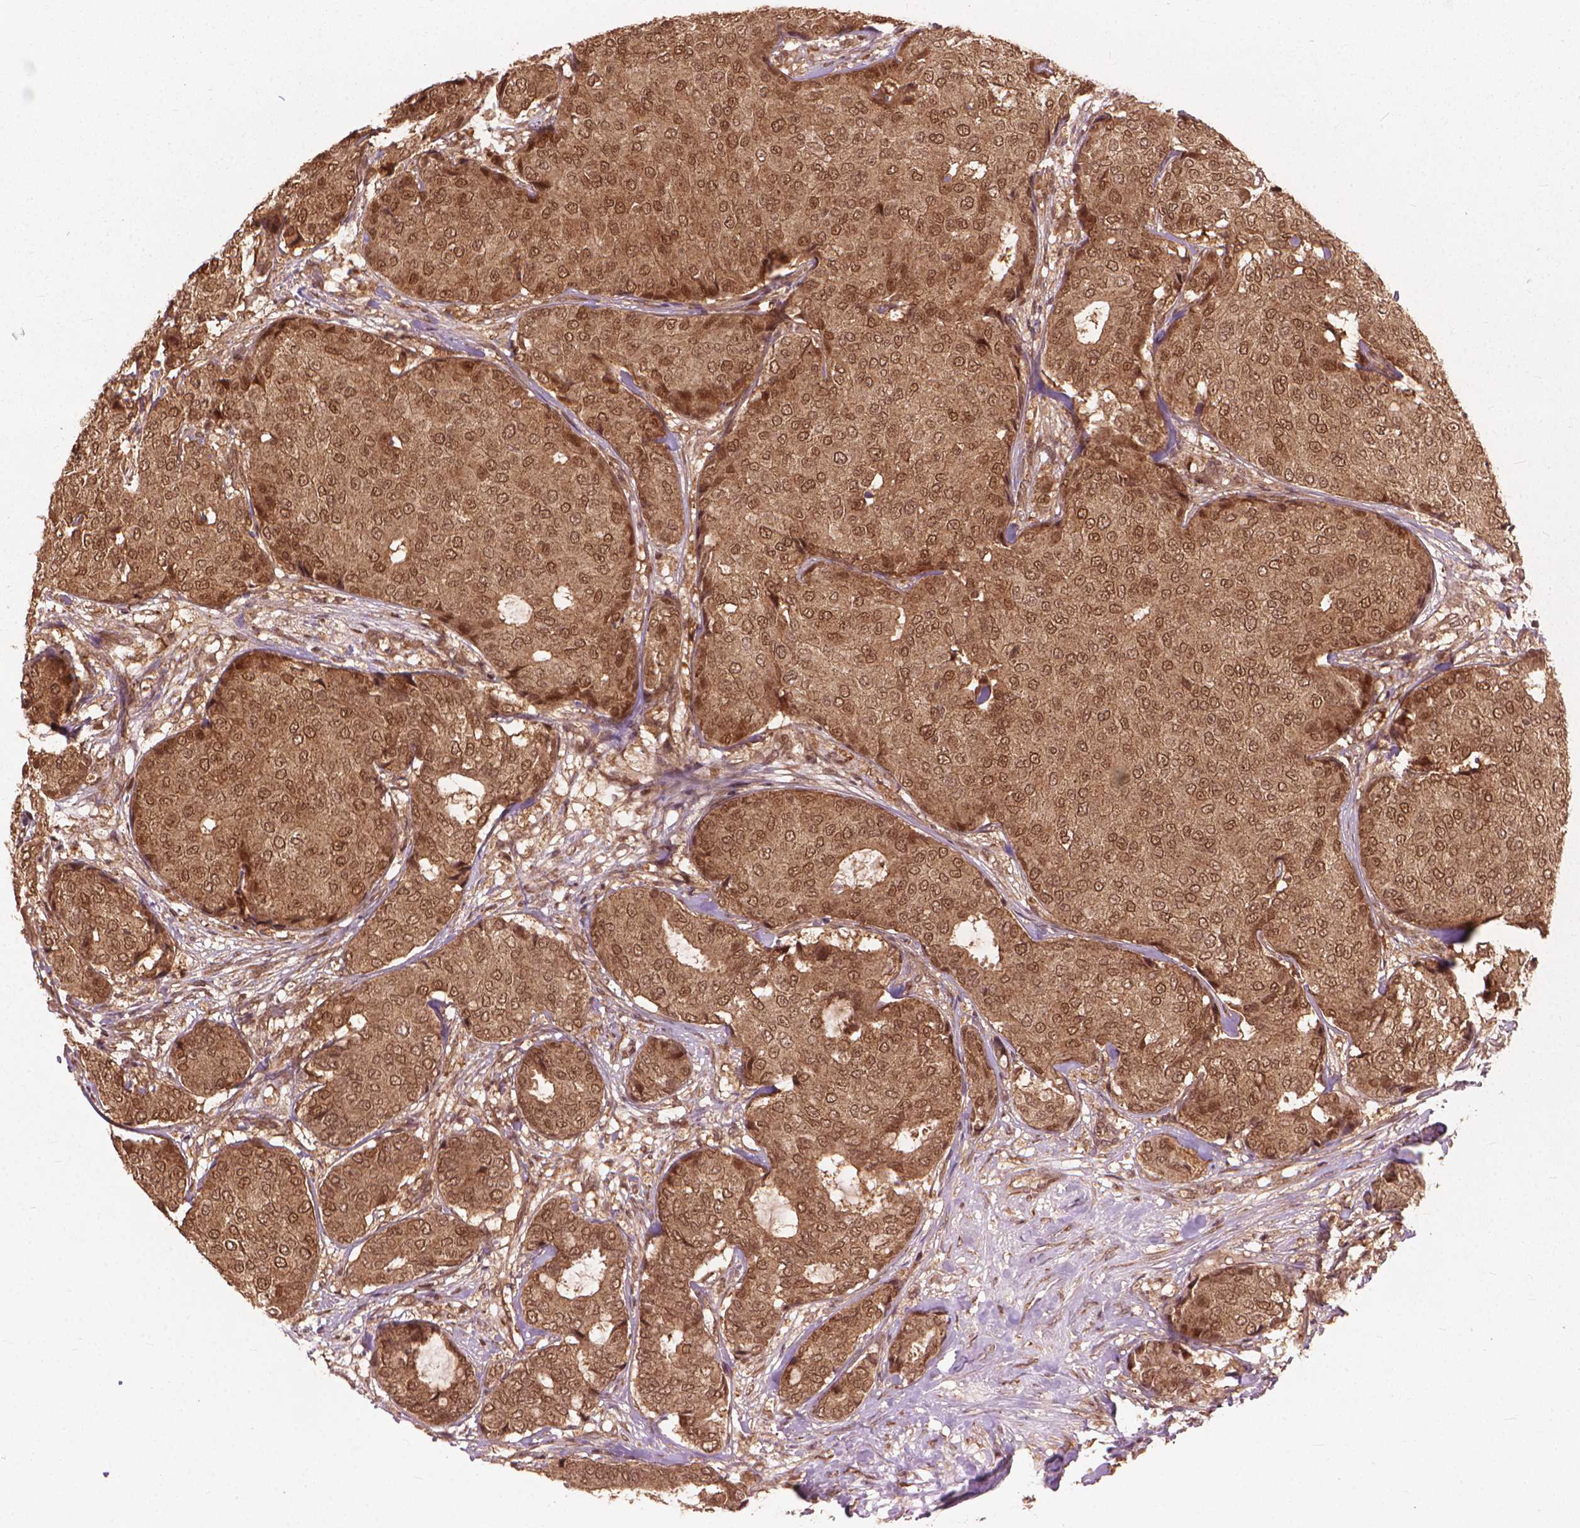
{"staining": {"intensity": "moderate", "quantity": ">75%", "location": "cytoplasmic/membranous,nuclear"}, "tissue": "breast cancer", "cell_type": "Tumor cells", "image_type": "cancer", "snomed": [{"axis": "morphology", "description": "Duct carcinoma"}, {"axis": "topography", "description": "Breast"}], "caption": "Invasive ductal carcinoma (breast) stained with DAB IHC displays medium levels of moderate cytoplasmic/membranous and nuclear staining in about >75% of tumor cells.", "gene": "SSU72", "patient": {"sex": "female", "age": 75}}